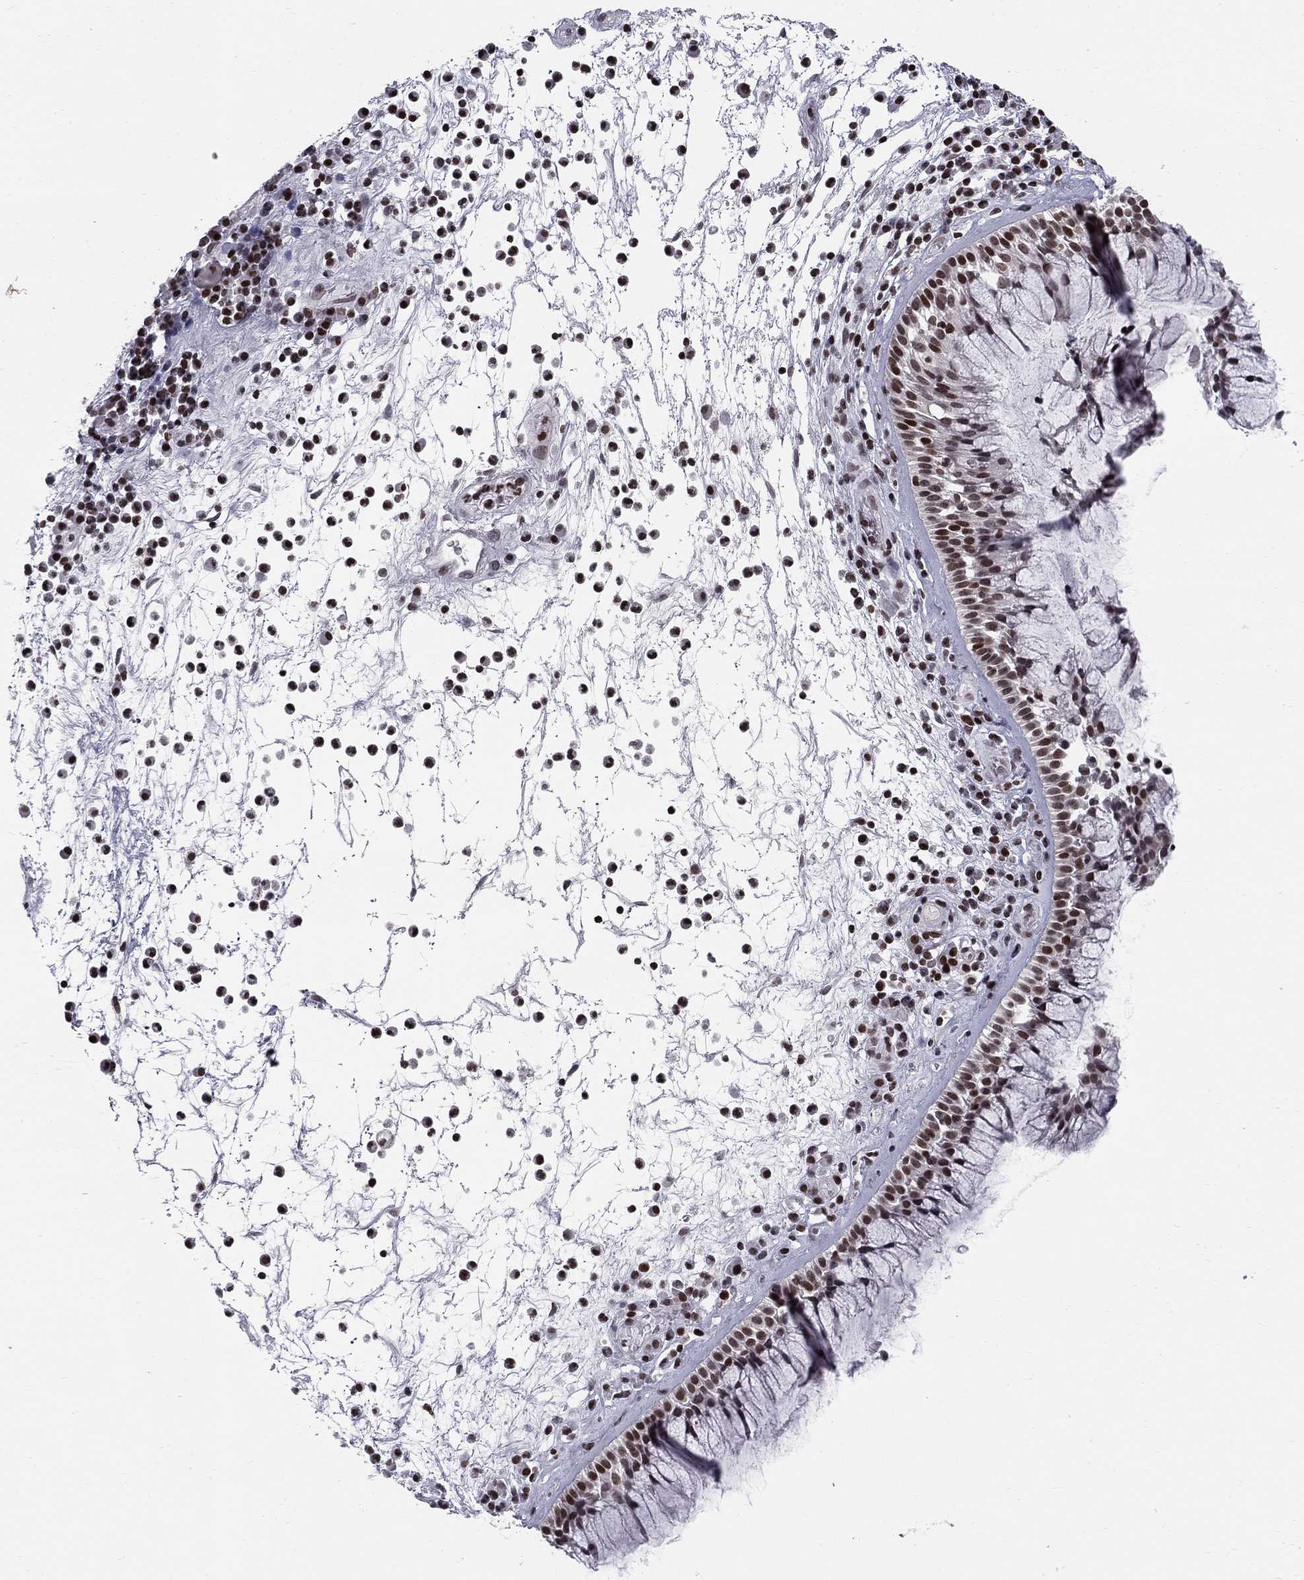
{"staining": {"intensity": "strong", "quantity": ">75%", "location": "nuclear"}, "tissue": "nasopharynx", "cell_type": "Respiratory epithelial cells", "image_type": "normal", "snomed": [{"axis": "morphology", "description": "Normal tissue, NOS"}, {"axis": "topography", "description": "Nasopharynx"}], "caption": "Protein staining of benign nasopharynx exhibits strong nuclear staining in approximately >75% of respiratory epithelial cells.", "gene": "RNASEH2C", "patient": {"sex": "male", "age": 77}}